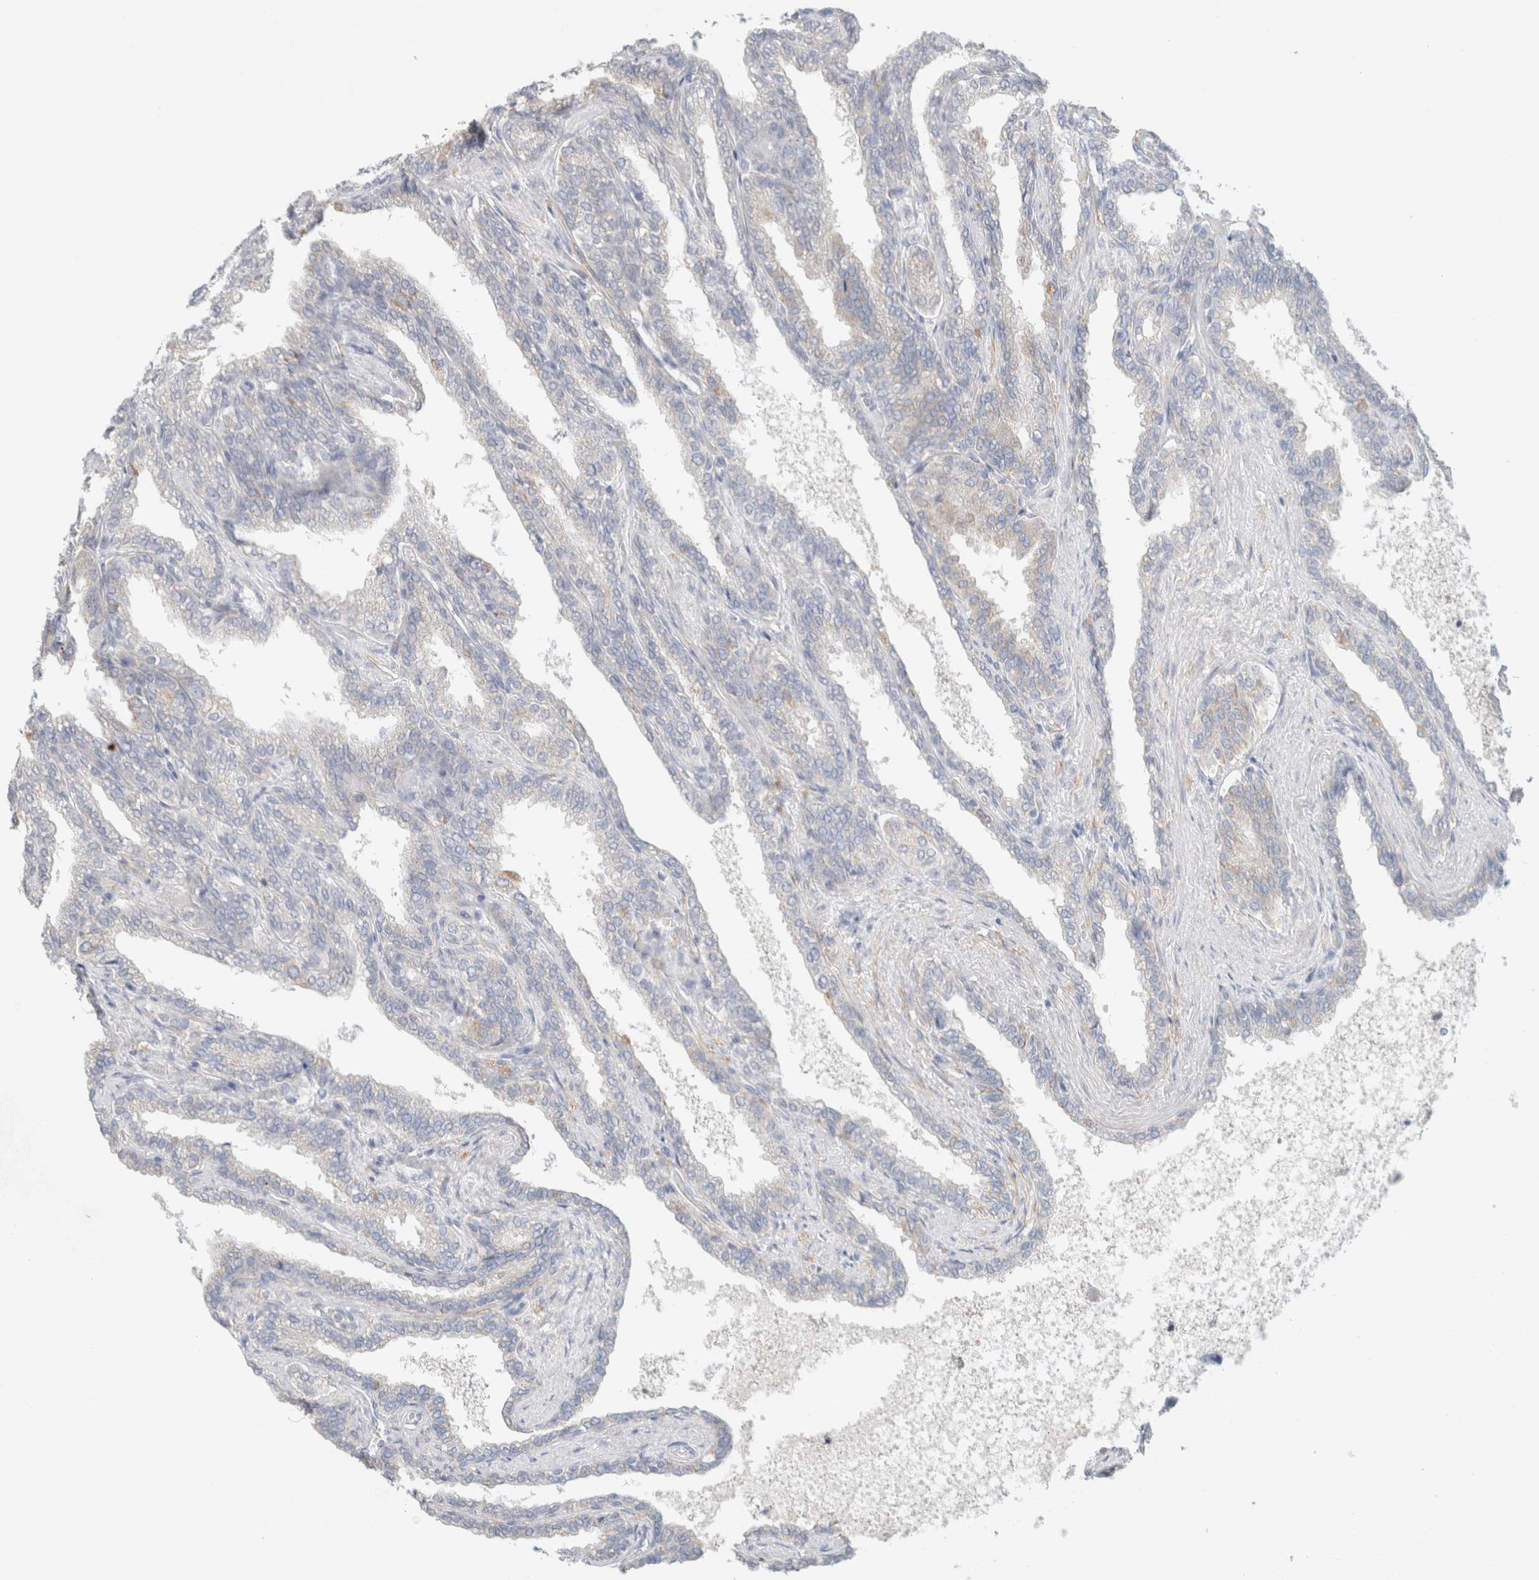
{"staining": {"intensity": "weak", "quantity": "<25%", "location": "cytoplasmic/membranous"}, "tissue": "seminal vesicle", "cell_type": "Glandular cells", "image_type": "normal", "snomed": [{"axis": "morphology", "description": "Normal tissue, NOS"}, {"axis": "topography", "description": "Seminal veicle"}], "caption": "The histopathology image displays no staining of glandular cells in benign seminal vesicle.", "gene": "HEXD", "patient": {"sex": "male", "age": 46}}